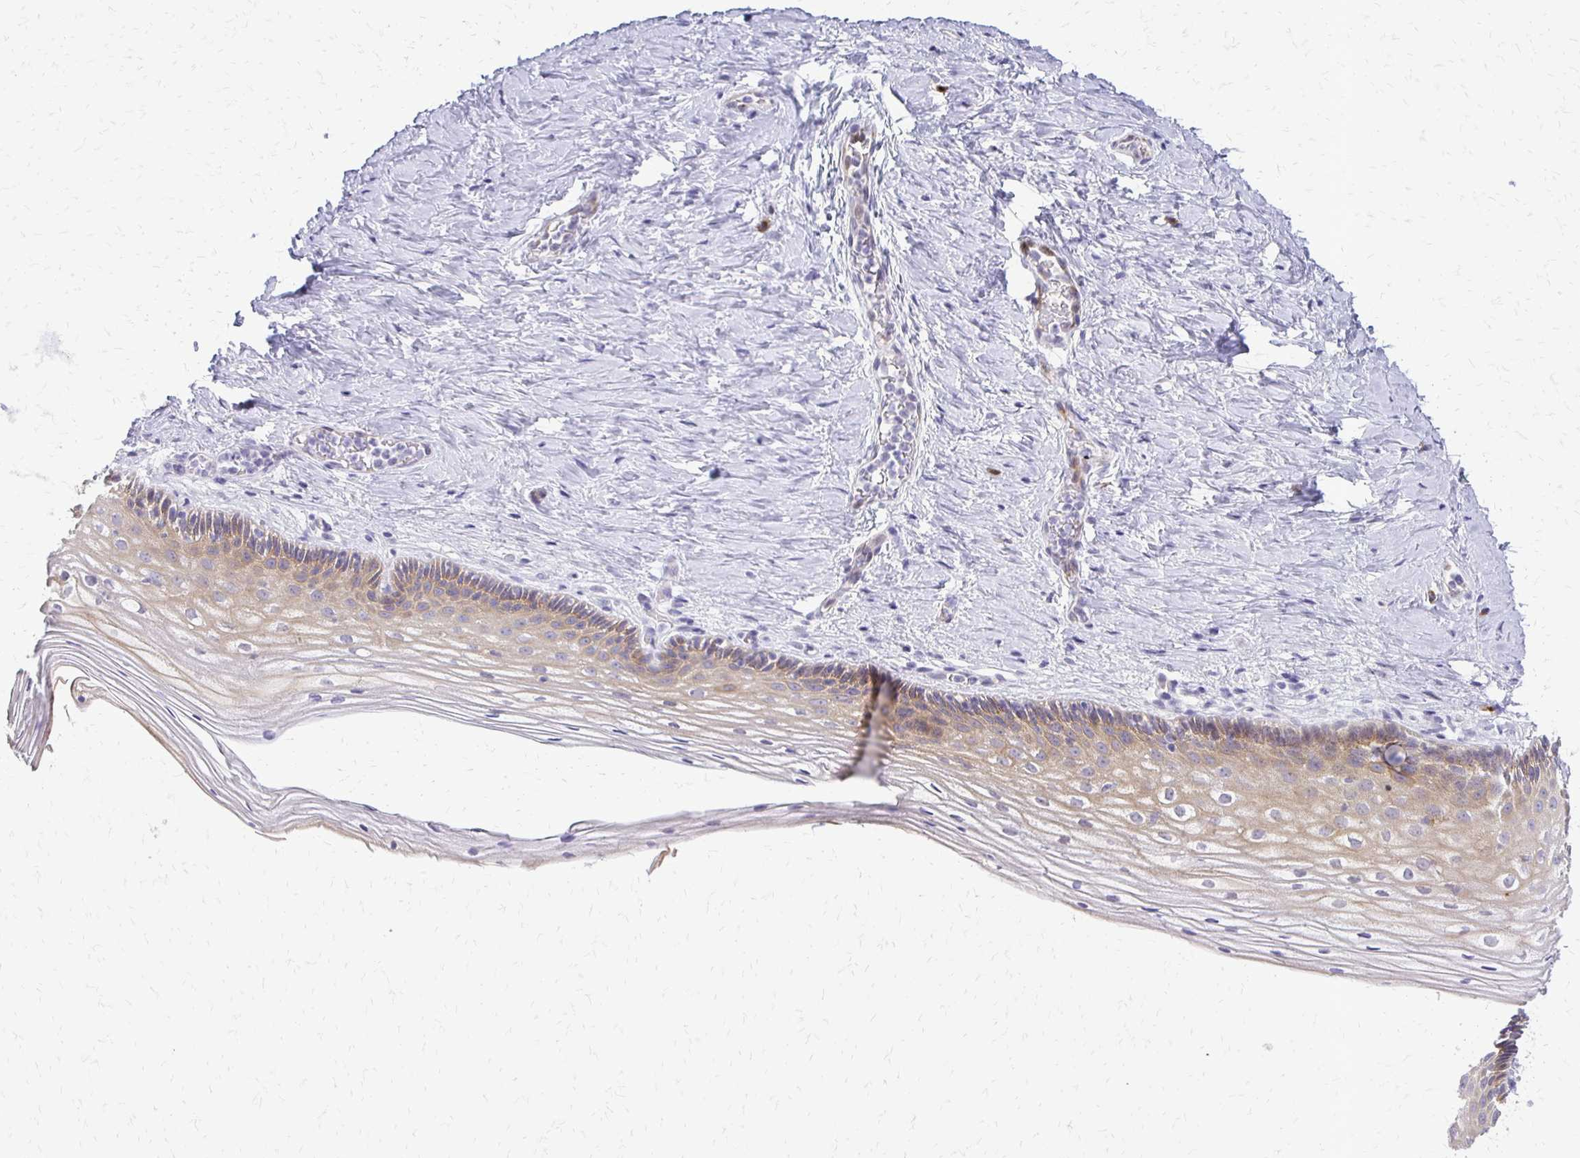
{"staining": {"intensity": "moderate", "quantity": "25%-75%", "location": "cytoplasmic/membranous"}, "tissue": "vagina", "cell_type": "Squamous epithelial cells", "image_type": "normal", "snomed": [{"axis": "morphology", "description": "Normal tissue, NOS"}, {"axis": "topography", "description": "Vagina"}], "caption": "Benign vagina demonstrates moderate cytoplasmic/membranous staining in approximately 25%-75% of squamous epithelial cells.", "gene": "EPYC", "patient": {"sex": "female", "age": 45}}